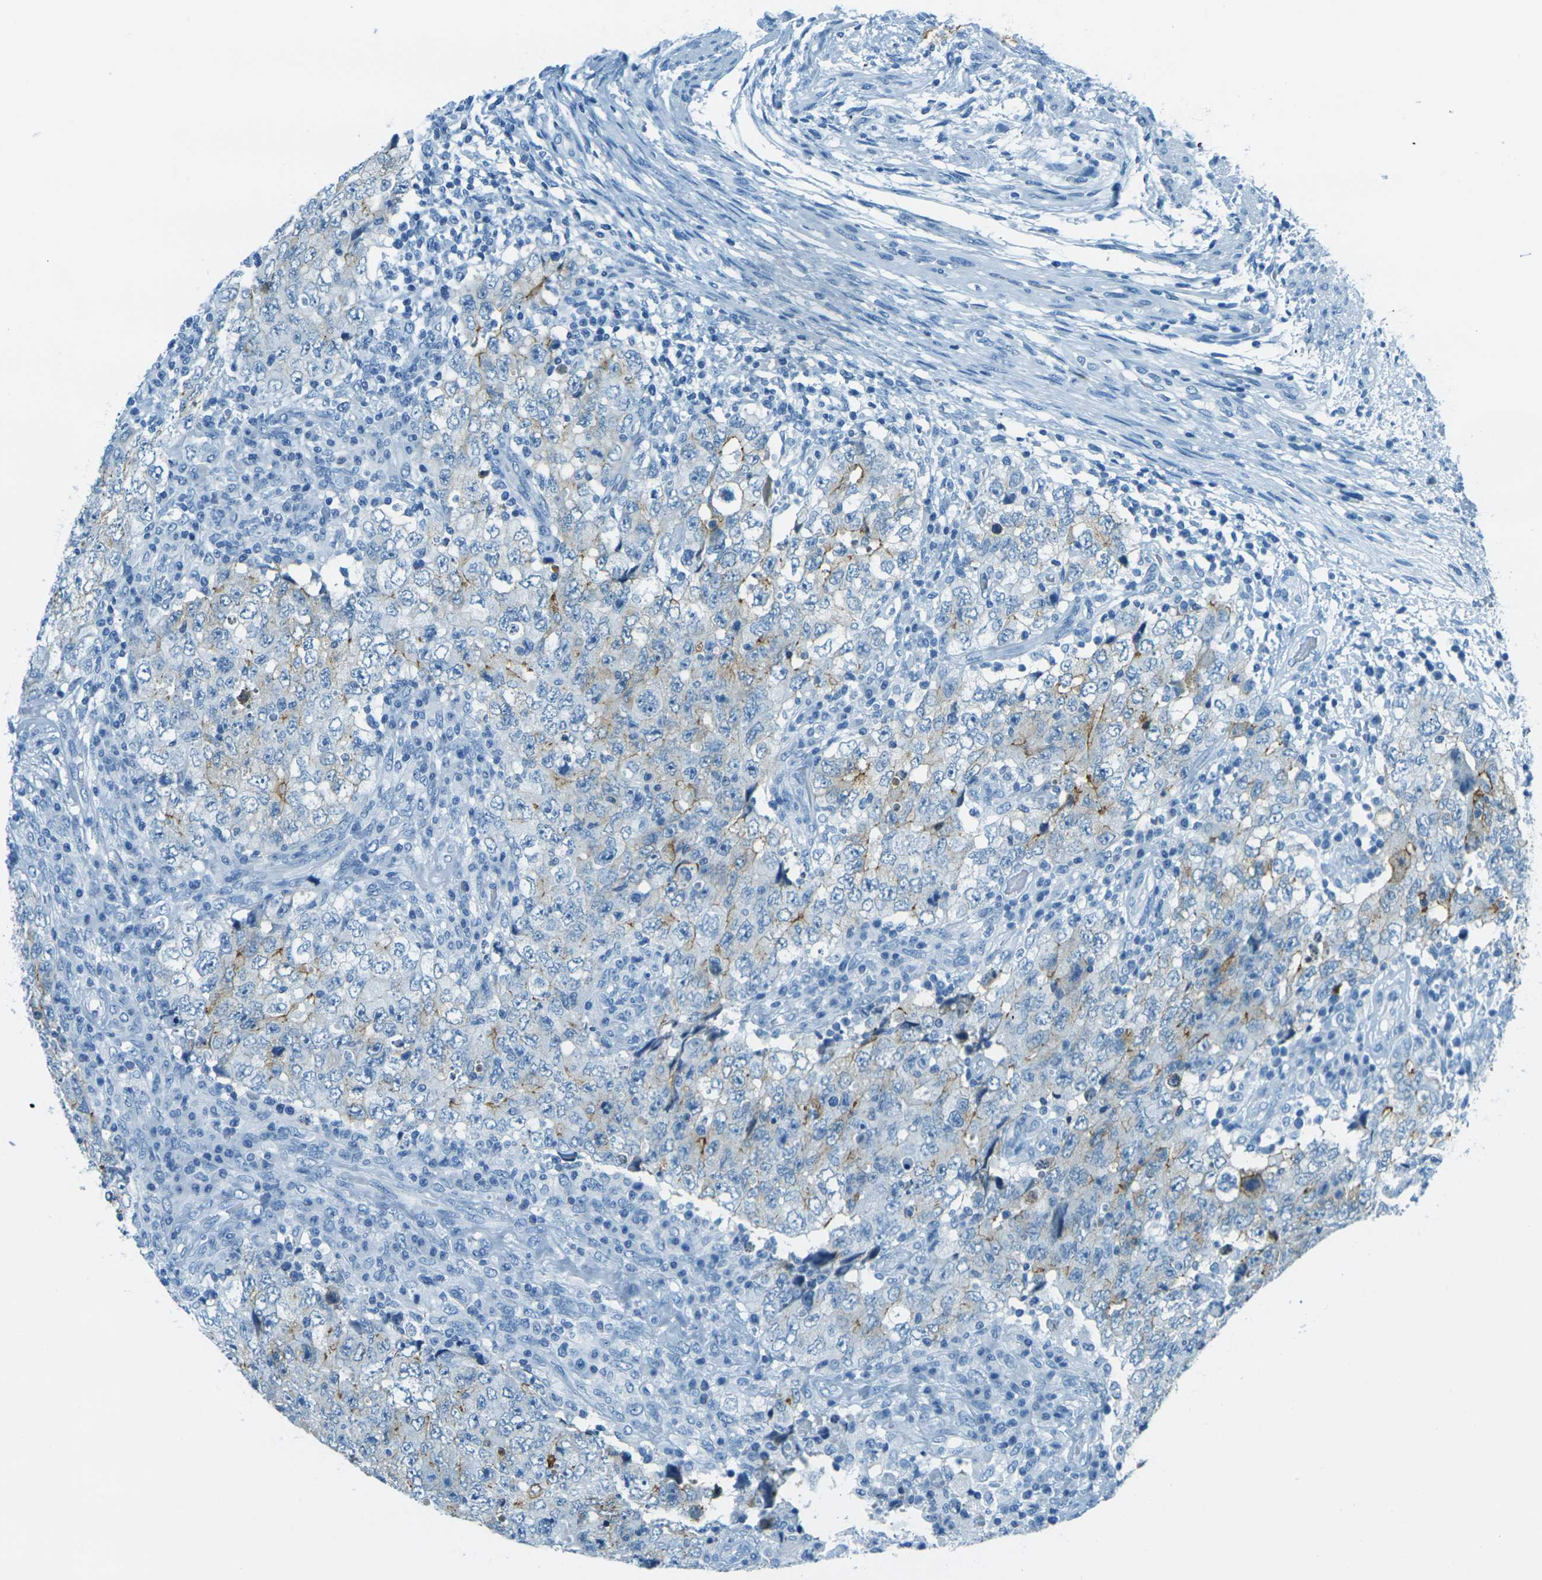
{"staining": {"intensity": "weak", "quantity": "<25%", "location": "cytoplasmic/membranous"}, "tissue": "testis cancer", "cell_type": "Tumor cells", "image_type": "cancer", "snomed": [{"axis": "morphology", "description": "Carcinoma, Embryonal, NOS"}, {"axis": "topography", "description": "Testis"}], "caption": "The photomicrograph displays no staining of tumor cells in embryonal carcinoma (testis).", "gene": "OCLN", "patient": {"sex": "male", "age": 26}}